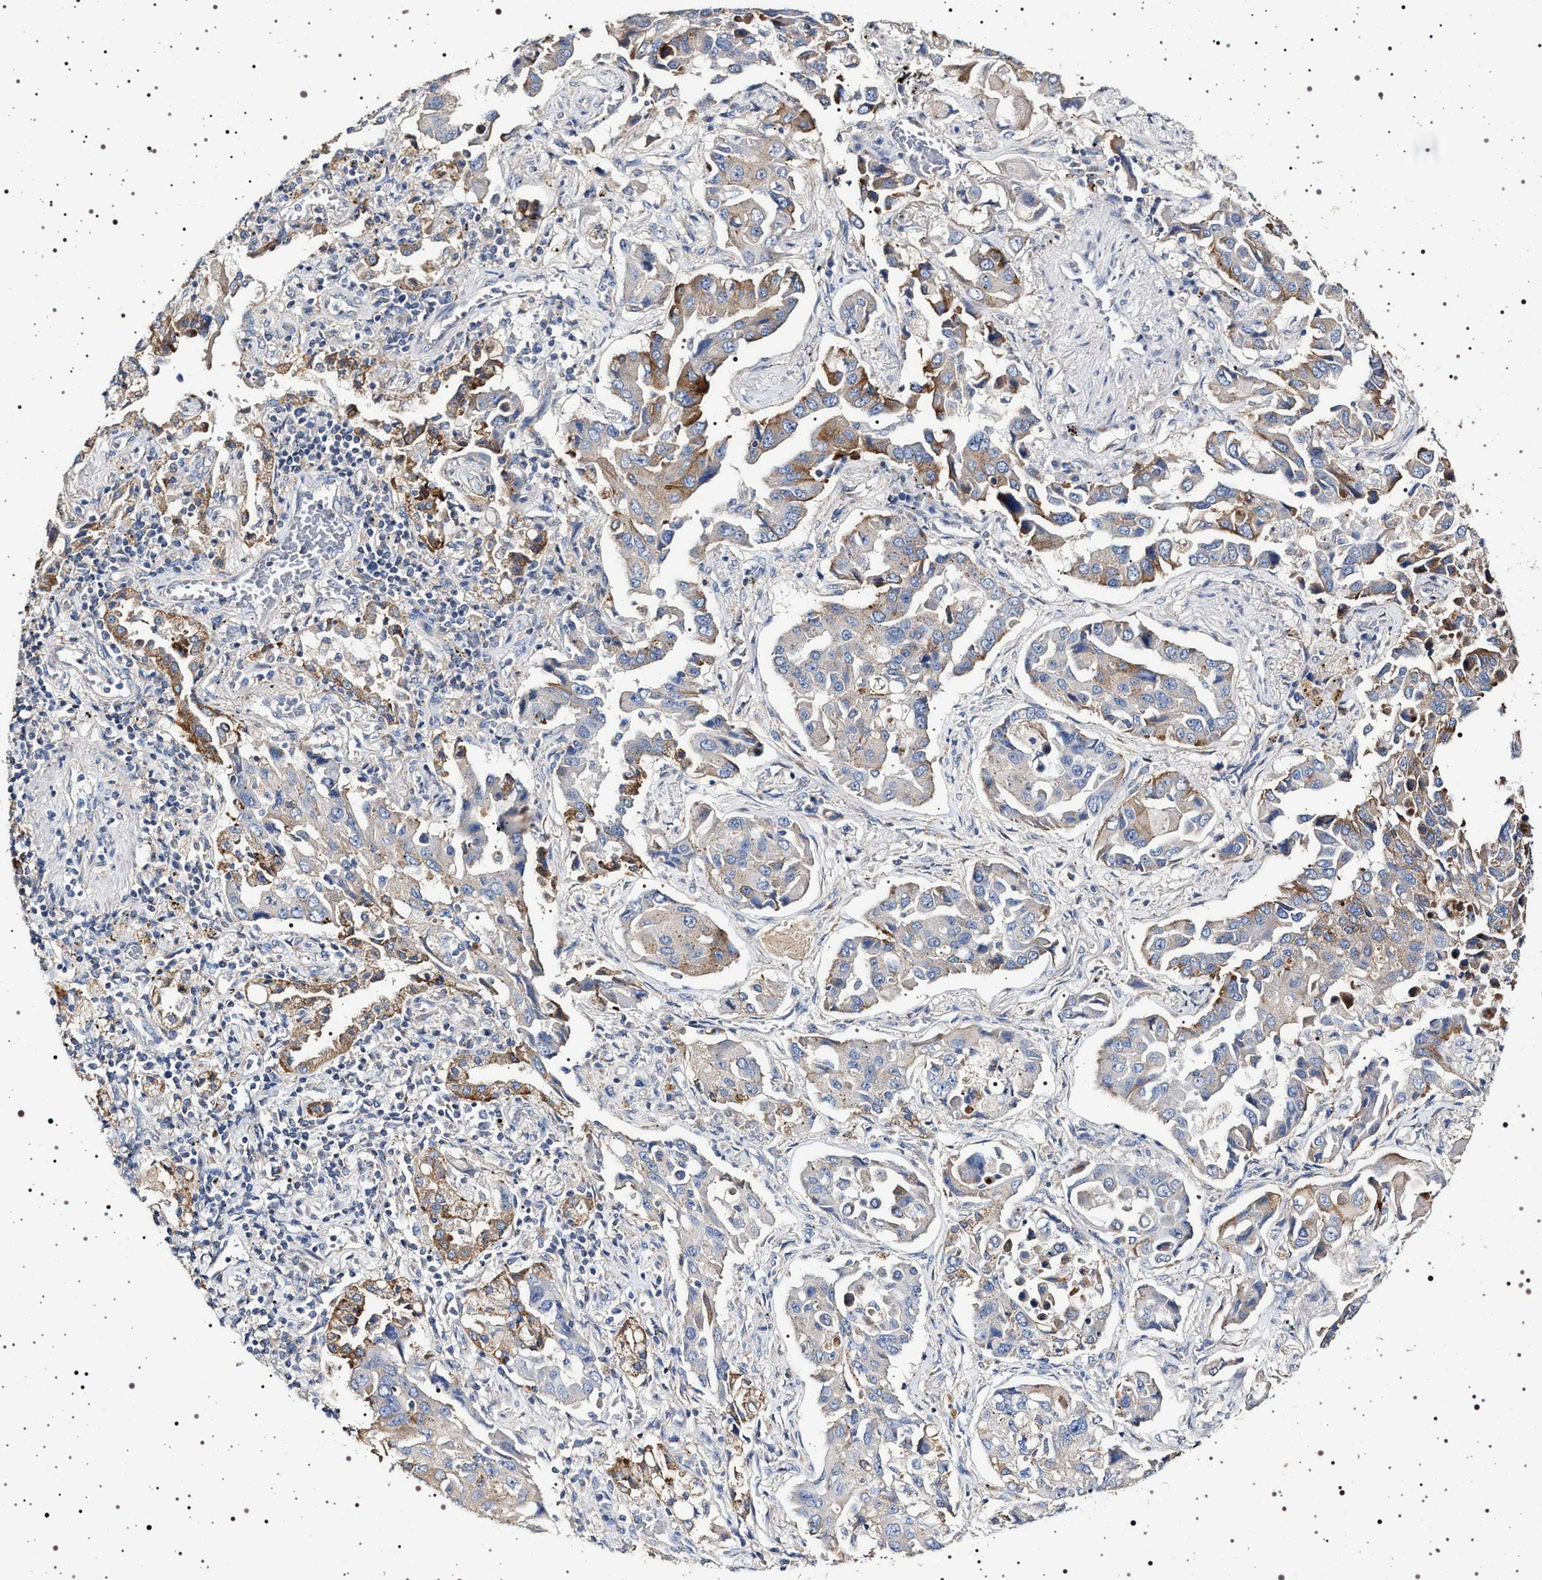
{"staining": {"intensity": "moderate", "quantity": "<25%", "location": "cytoplasmic/membranous"}, "tissue": "lung cancer", "cell_type": "Tumor cells", "image_type": "cancer", "snomed": [{"axis": "morphology", "description": "Adenocarcinoma, NOS"}, {"axis": "topography", "description": "Lung"}], "caption": "Lung cancer was stained to show a protein in brown. There is low levels of moderate cytoplasmic/membranous expression in about <25% of tumor cells.", "gene": "NAALADL2", "patient": {"sex": "female", "age": 65}}